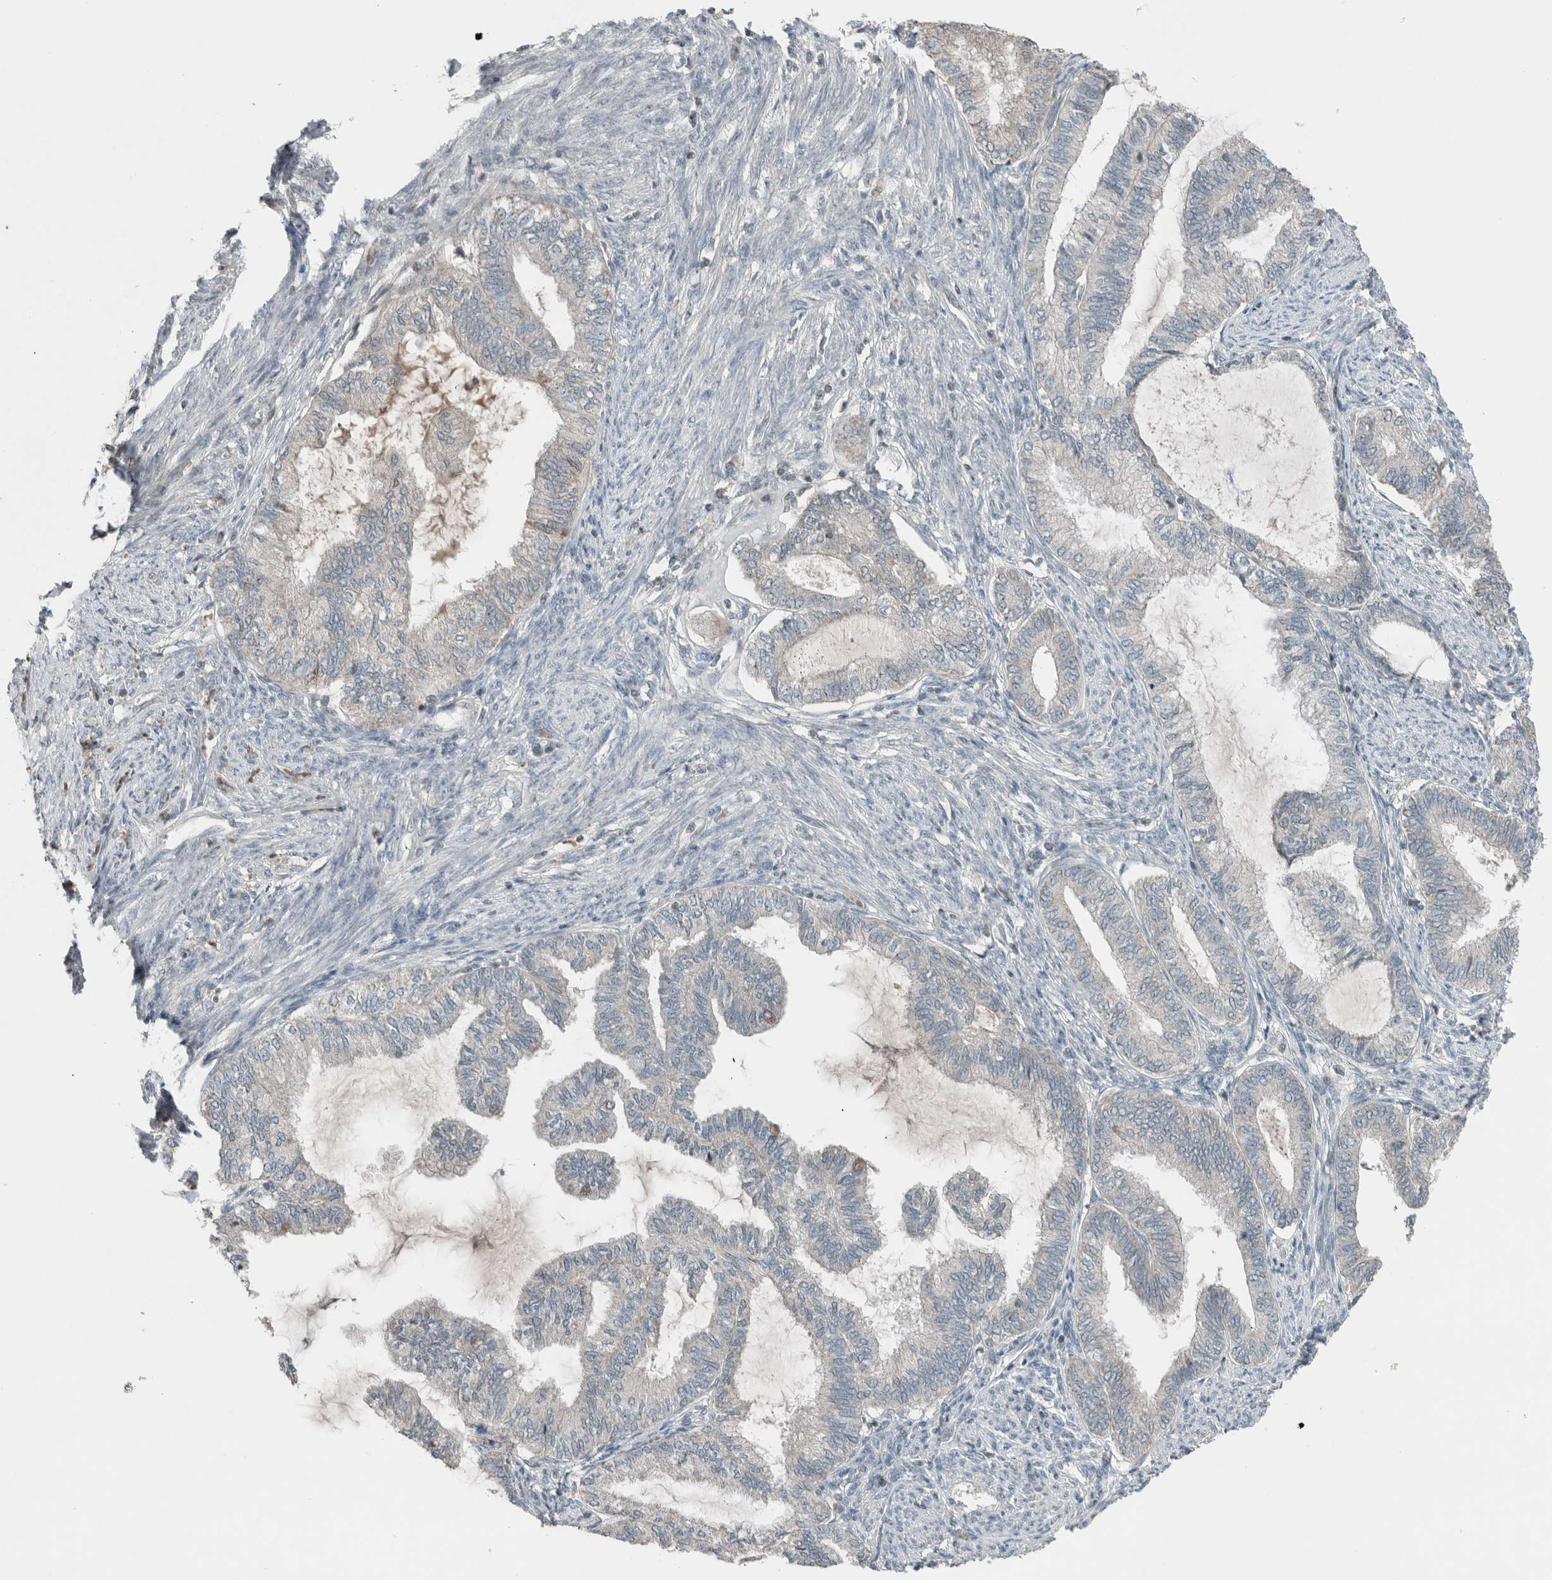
{"staining": {"intensity": "negative", "quantity": "none", "location": "none"}, "tissue": "endometrial cancer", "cell_type": "Tumor cells", "image_type": "cancer", "snomed": [{"axis": "morphology", "description": "Adenocarcinoma, NOS"}, {"axis": "topography", "description": "Endometrium"}], "caption": "Protein analysis of endometrial cancer (adenocarcinoma) shows no significant staining in tumor cells.", "gene": "RPF1", "patient": {"sex": "female", "age": 86}}